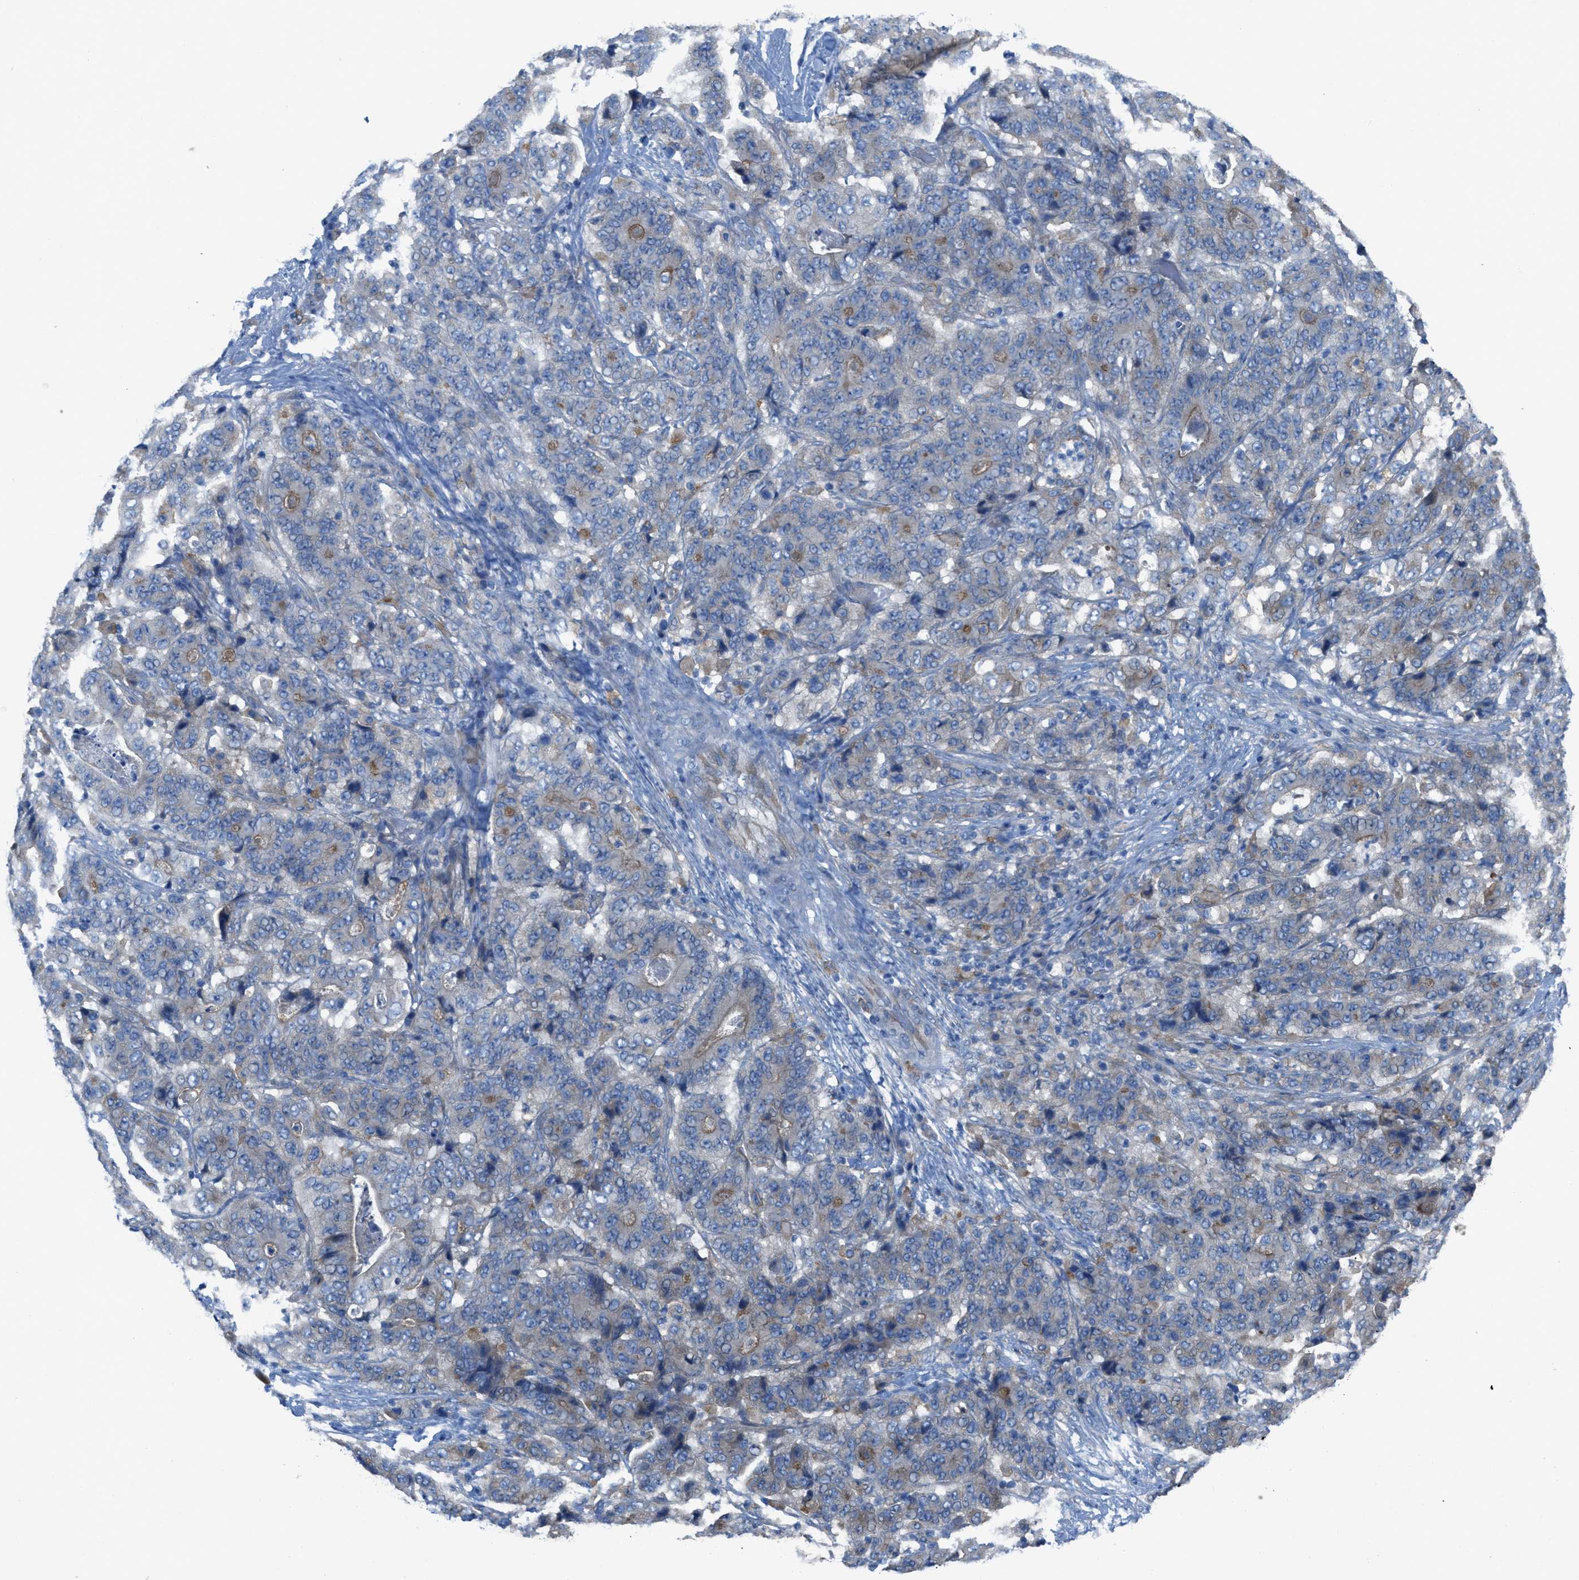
{"staining": {"intensity": "moderate", "quantity": "<25%", "location": "cytoplasmic/membranous"}, "tissue": "stomach cancer", "cell_type": "Tumor cells", "image_type": "cancer", "snomed": [{"axis": "morphology", "description": "Adenocarcinoma, NOS"}, {"axis": "topography", "description": "Stomach"}], "caption": "Protein staining by IHC reveals moderate cytoplasmic/membranous expression in about <25% of tumor cells in stomach adenocarcinoma.", "gene": "EGFR", "patient": {"sex": "female", "age": 73}}